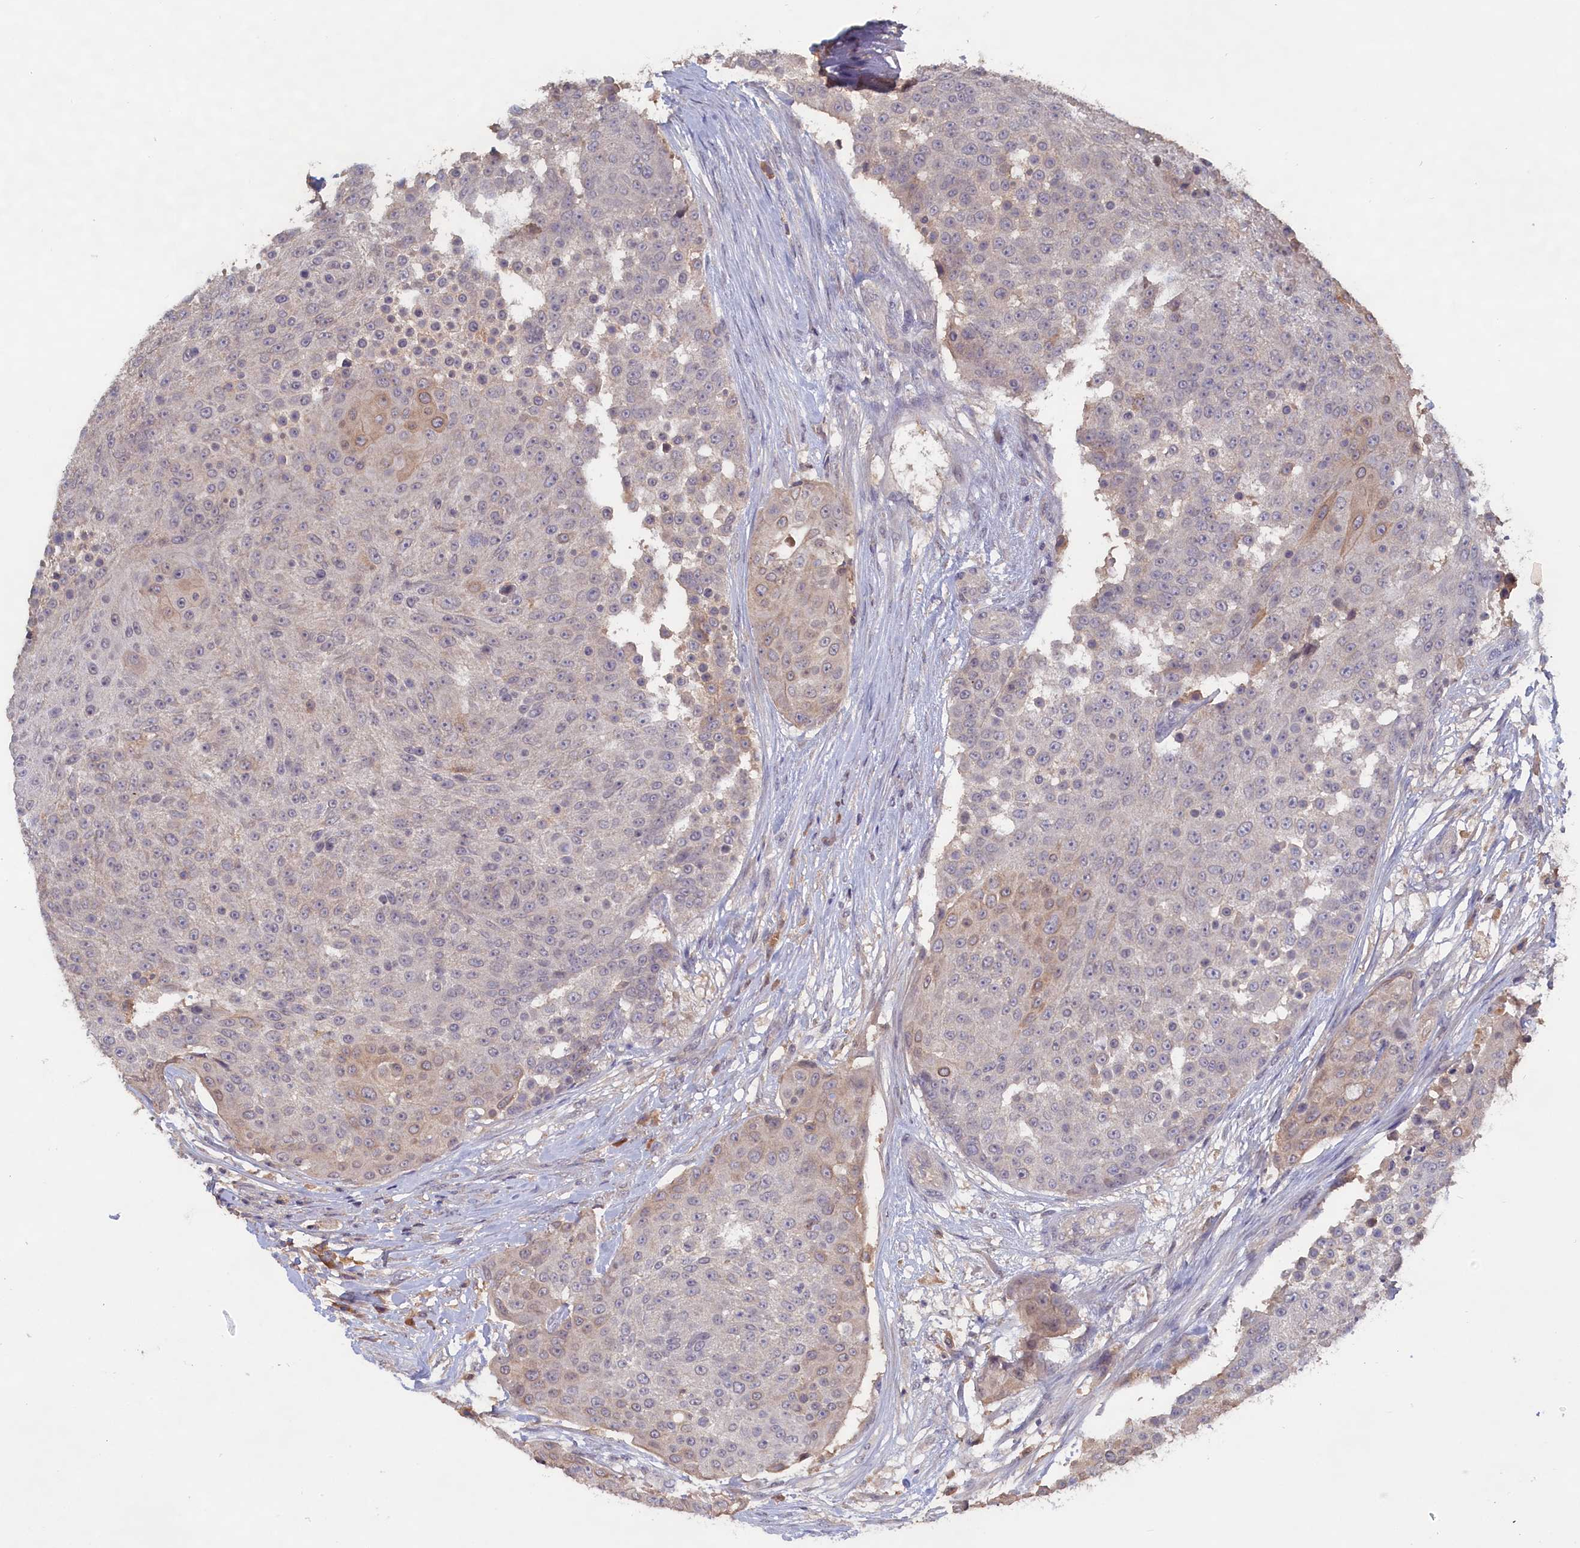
{"staining": {"intensity": "weak", "quantity": "<25%", "location": "cytoplasmic/membranous"}, "tissue": "urothelial cancer", "cell_type": "Tumor cells", "image_type": "cancer", "snomed": [{"axis": "morphology", "description": "Urothelial carcinoma, High grade"}, {"axis": "topography", "description": "Urinary bladder"}], "caption": "High power microscopy micrograph of an IHC micrograph of urothelial cancer, revealing no significant positivity in tumor cells.", "gene": "CELF5", "patient": {"sex": "female", "age": 63}}